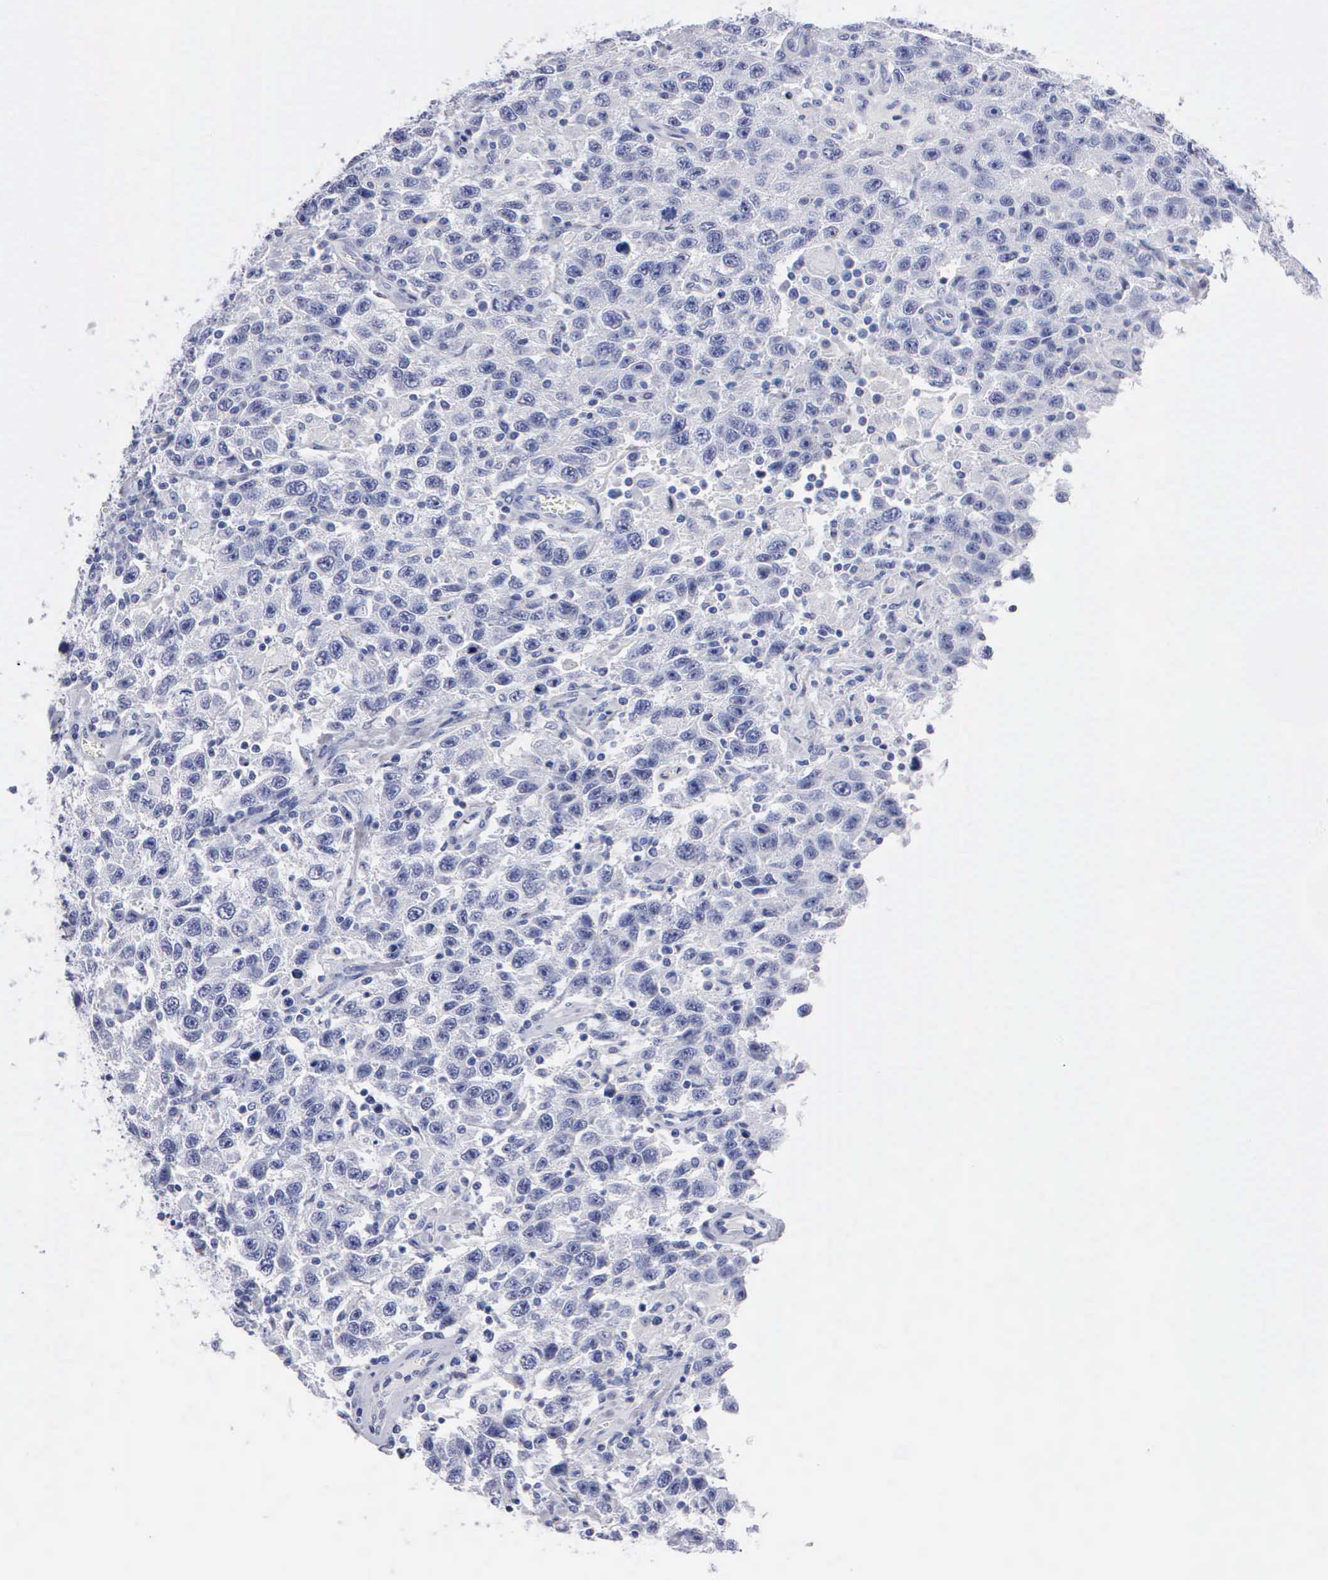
{"staining": {"intensity": "negative", "quantity": "none", "location": "none"}, "tissue": "testis cancer", "cell_type": "Tumor cells", "image_type": "cancer", "snomed": [{"axis": "morphology", "description": "Seminoma, NOS"}, {"axis": "topography", "description": "Testis"}], "caption": "Seminoma (testis) was stained to show a protein in brown. There is no significant expression in tumor cells.", "gene": "CTSG", "patient": {"sex": "male", "age": 41}}